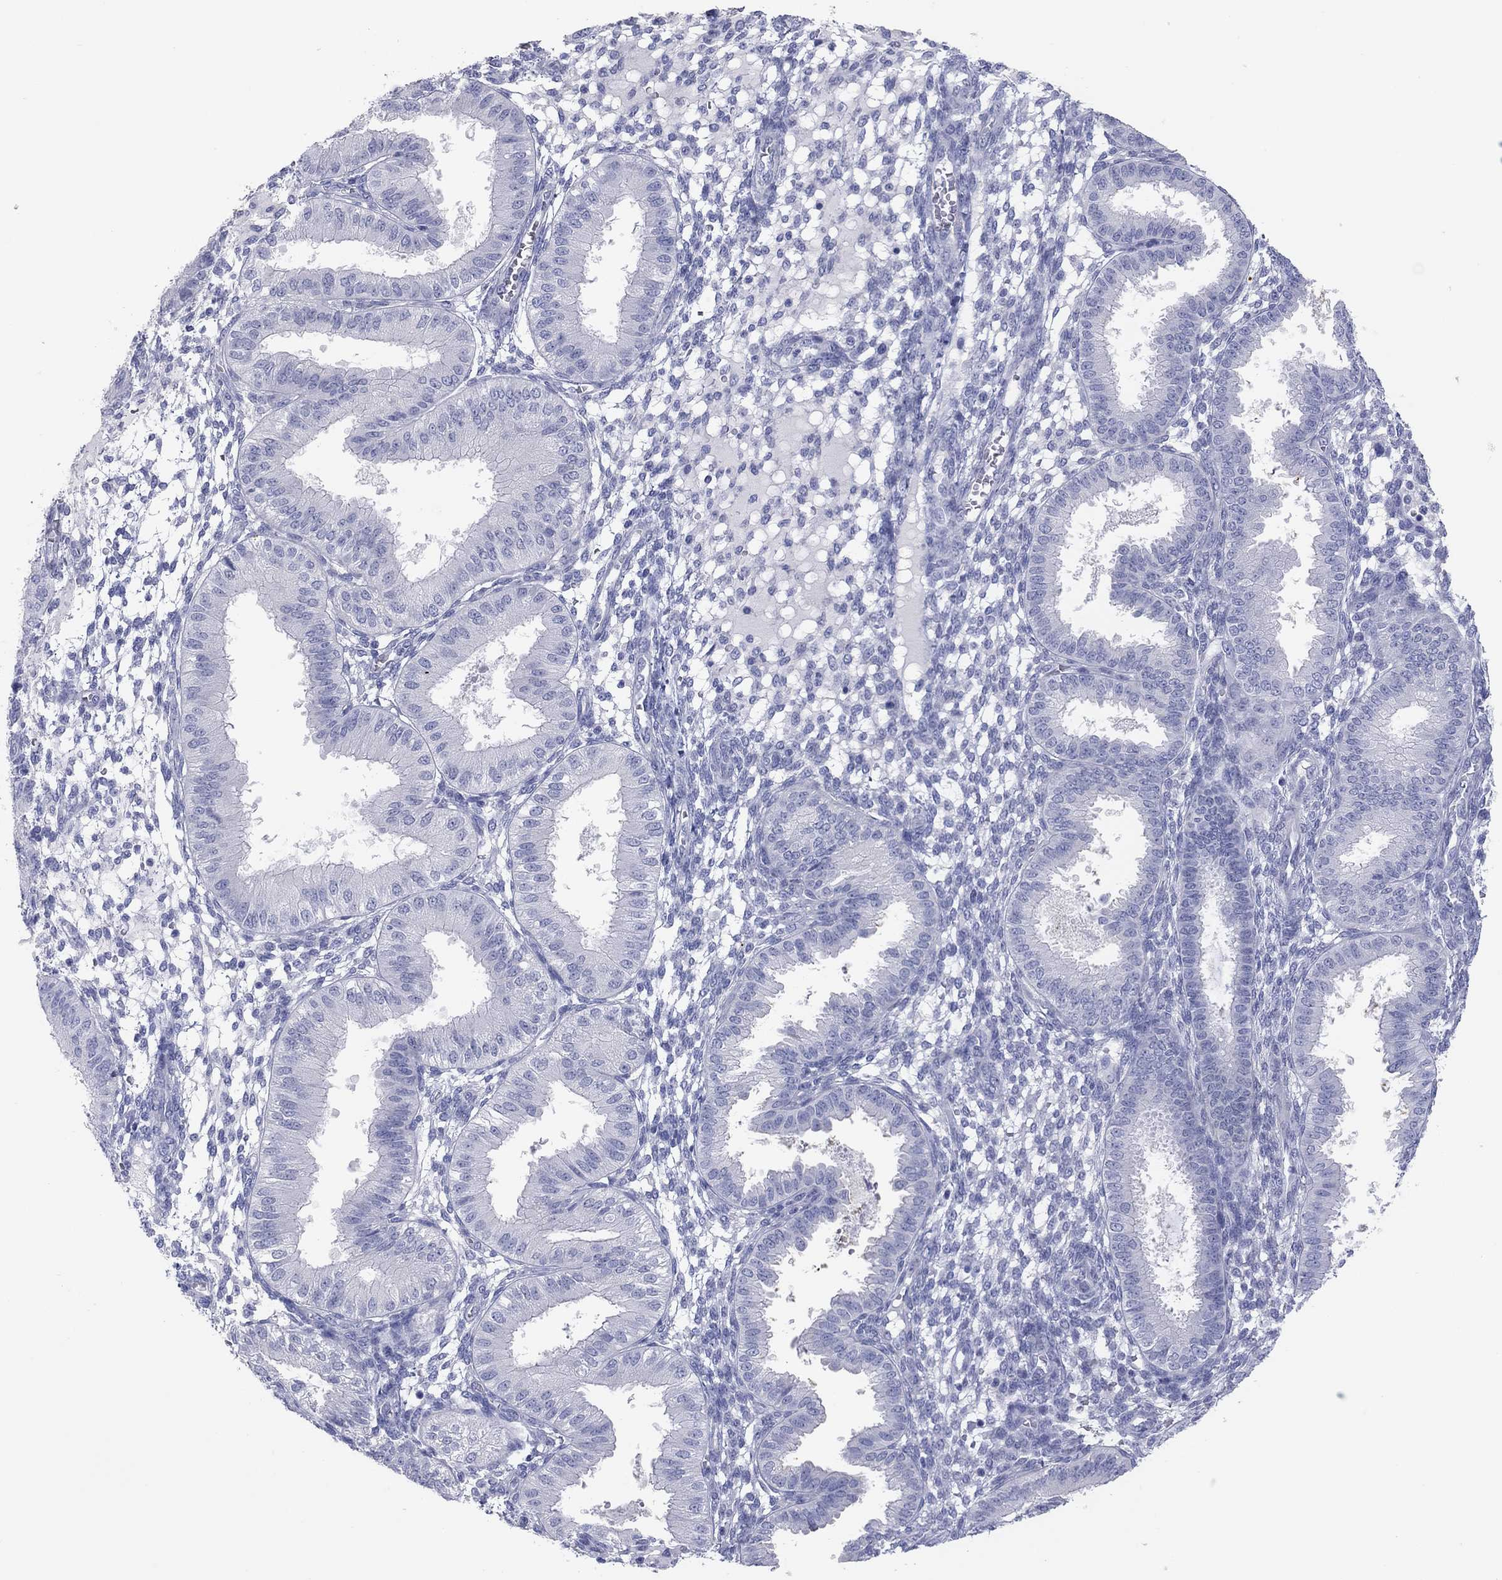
{"staining": {"intensity": "negative", "quantity": "none", "location": "none"}, "tissue": "endometrium", "cell_type": "Cells in endometrial stroma", "image_type": "normal", "snomed": [{"axis": "morphology", "description": "Normal tissue, NOS"}, {"axis": "topography", "description": "Endometrium"}], "caption": "This is an immunohistochemistry histopathology image of unremarkable endometrium. There is no staining in cells in endometrial stroma.", "gene": "CPNE6", "patient": {"sex": "female", "age": 43}}